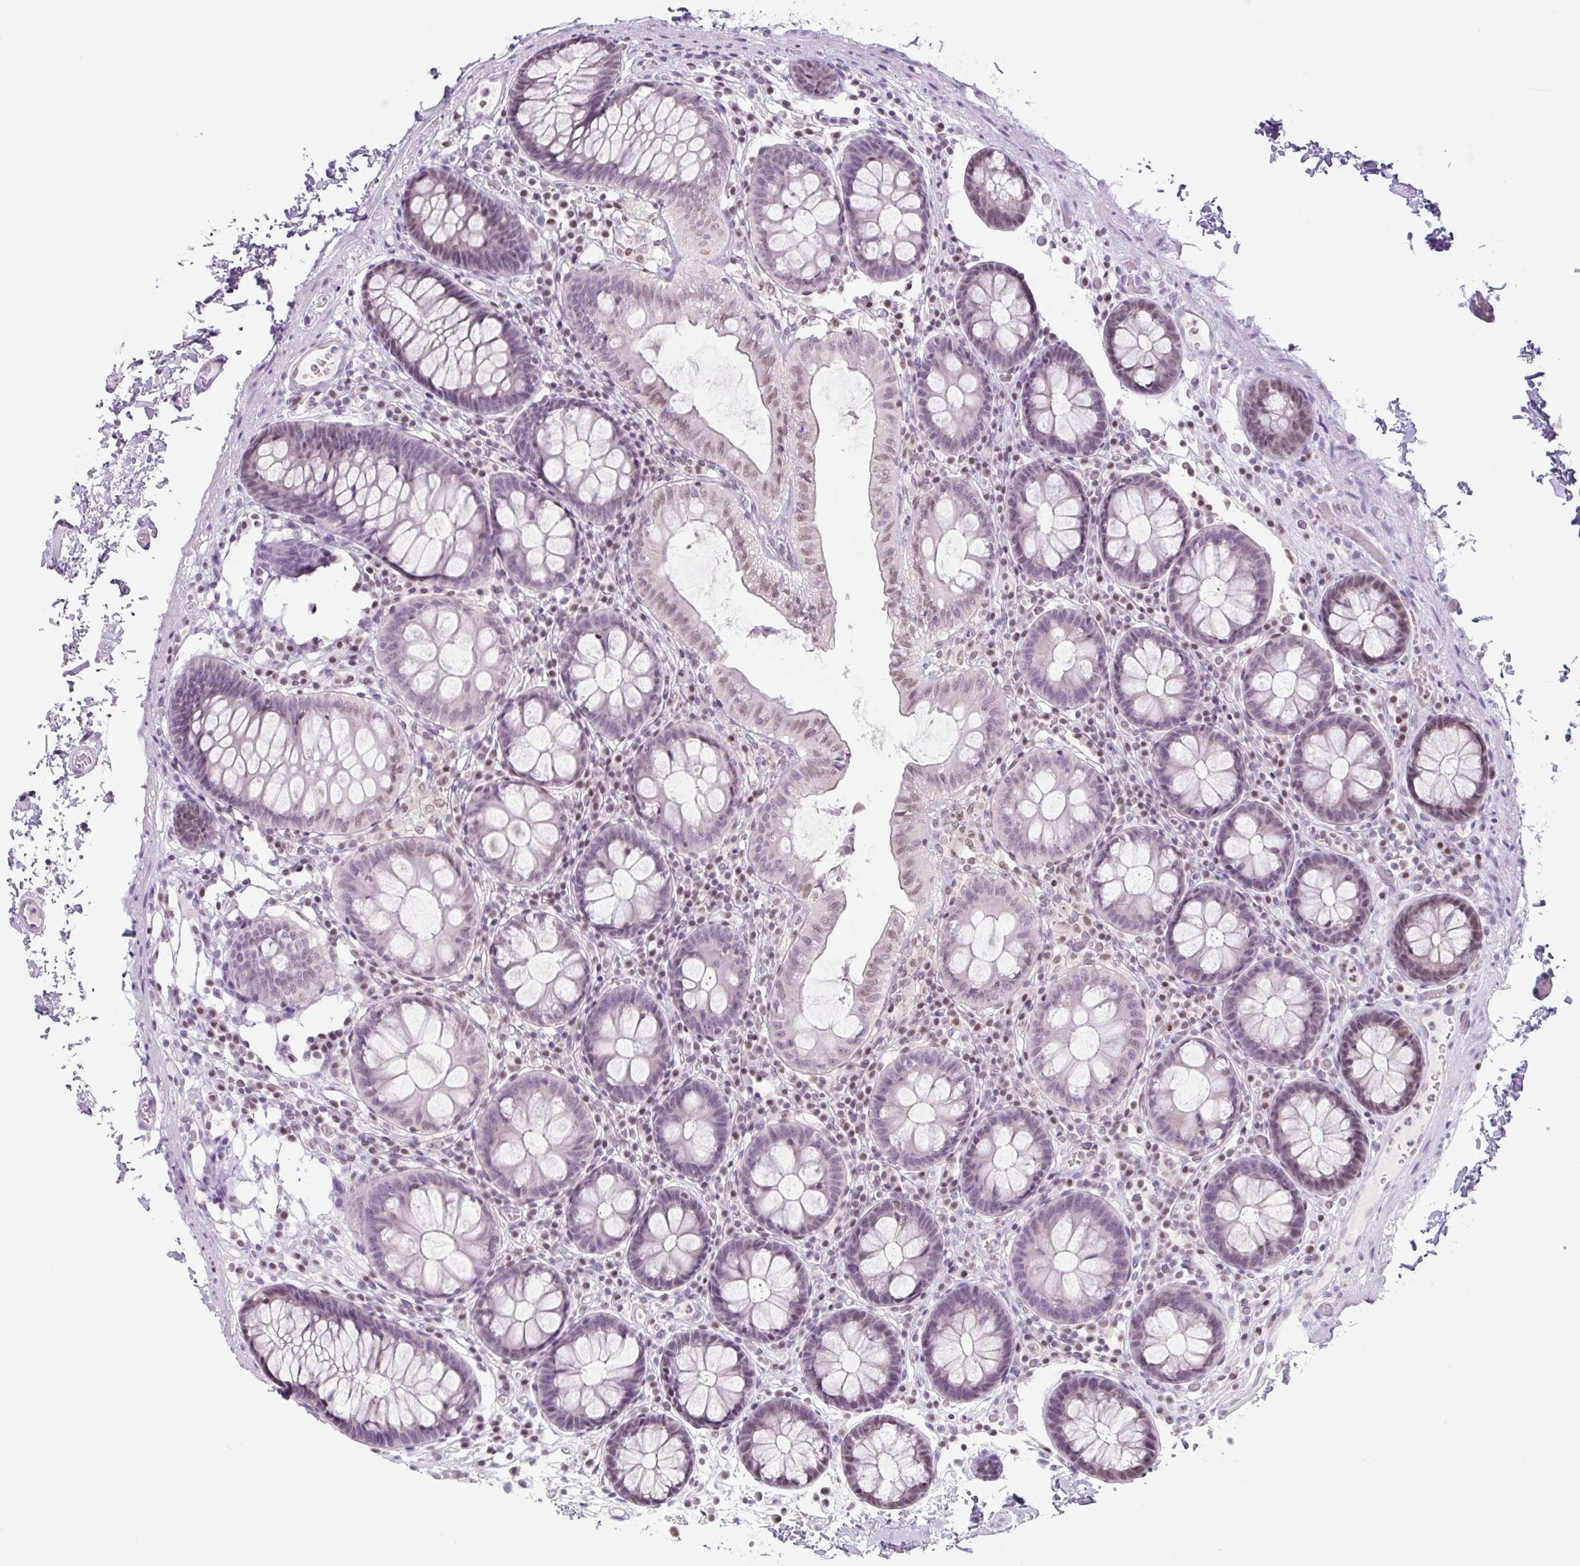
{"staining": {"intensity": "negative", "quantity": "none", "location": "none"}, "tissue": "colon", "cell_type": "Endothelial cells", "image_type": "normal", "snomed": [{"axis": "morphology", "description": "Normal tissue, NOS"}, {"axis": "topography", "description": "Colon"}, {"axis": "topography", "description": "Peripheral nerve tissue"}], "caption": "Micrograph shows no significant protein expression in endothelial cells of normal colon.", "gene": "TLE3", "patient": {"sex": "male", "age": 84}}